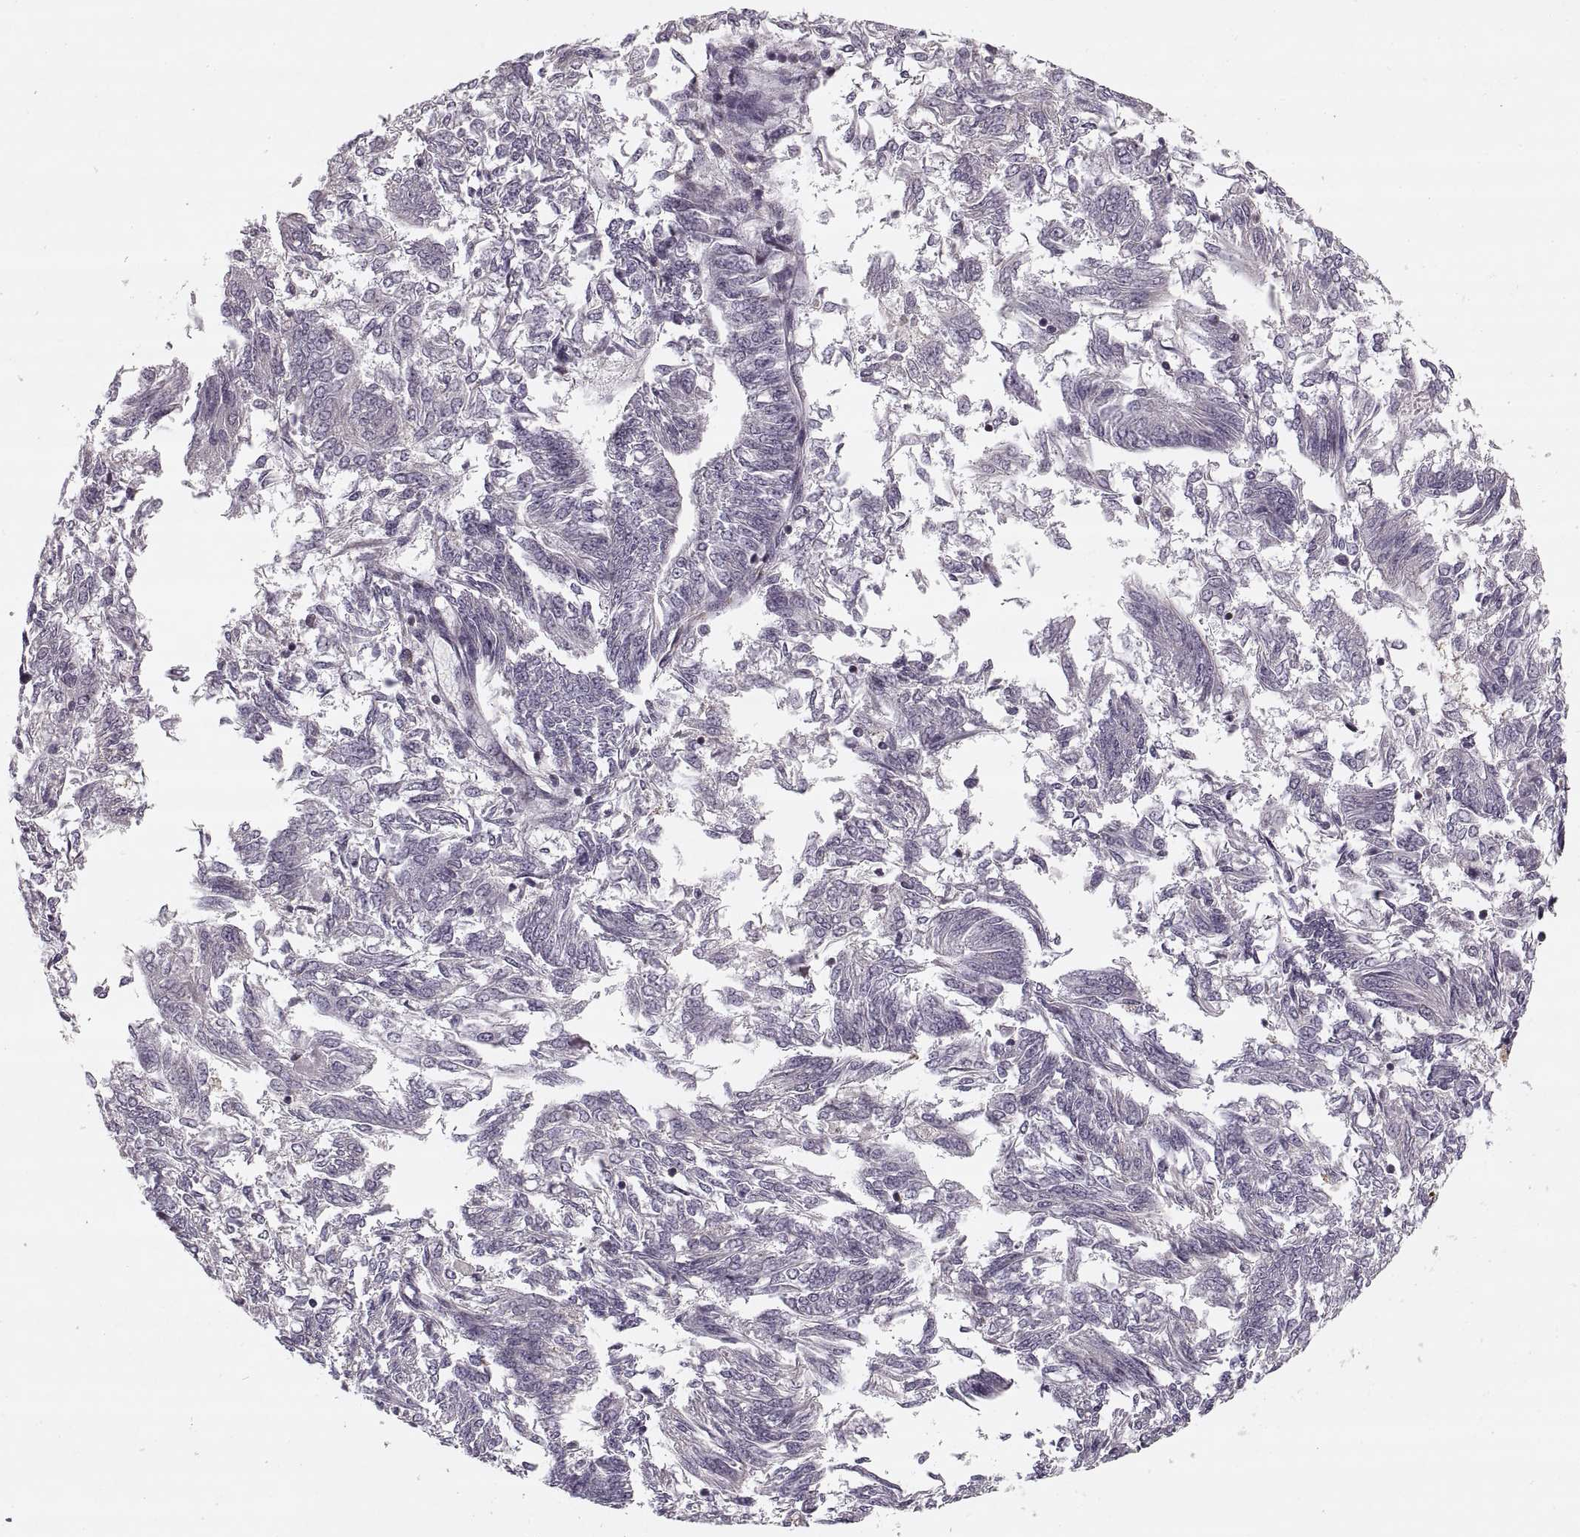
{"staining": {"intensity": "negative", "quantity": "none", "location": "none"}, "tissue": "endometrial cancer", "cell_type": "Tumor cells", "image_type": "cancer", "snomed": [{"axis": "morphology", "description": "Adenocarcinoma, NOS"}, {"axis": "topography", "description": "Endometrium"}], "caption": "Tumor cells show no significant staining in endometrial cancer (adenocarcinoma).", "gene": "ASIC3", "patient": {"sex": "female", "age": 58}}